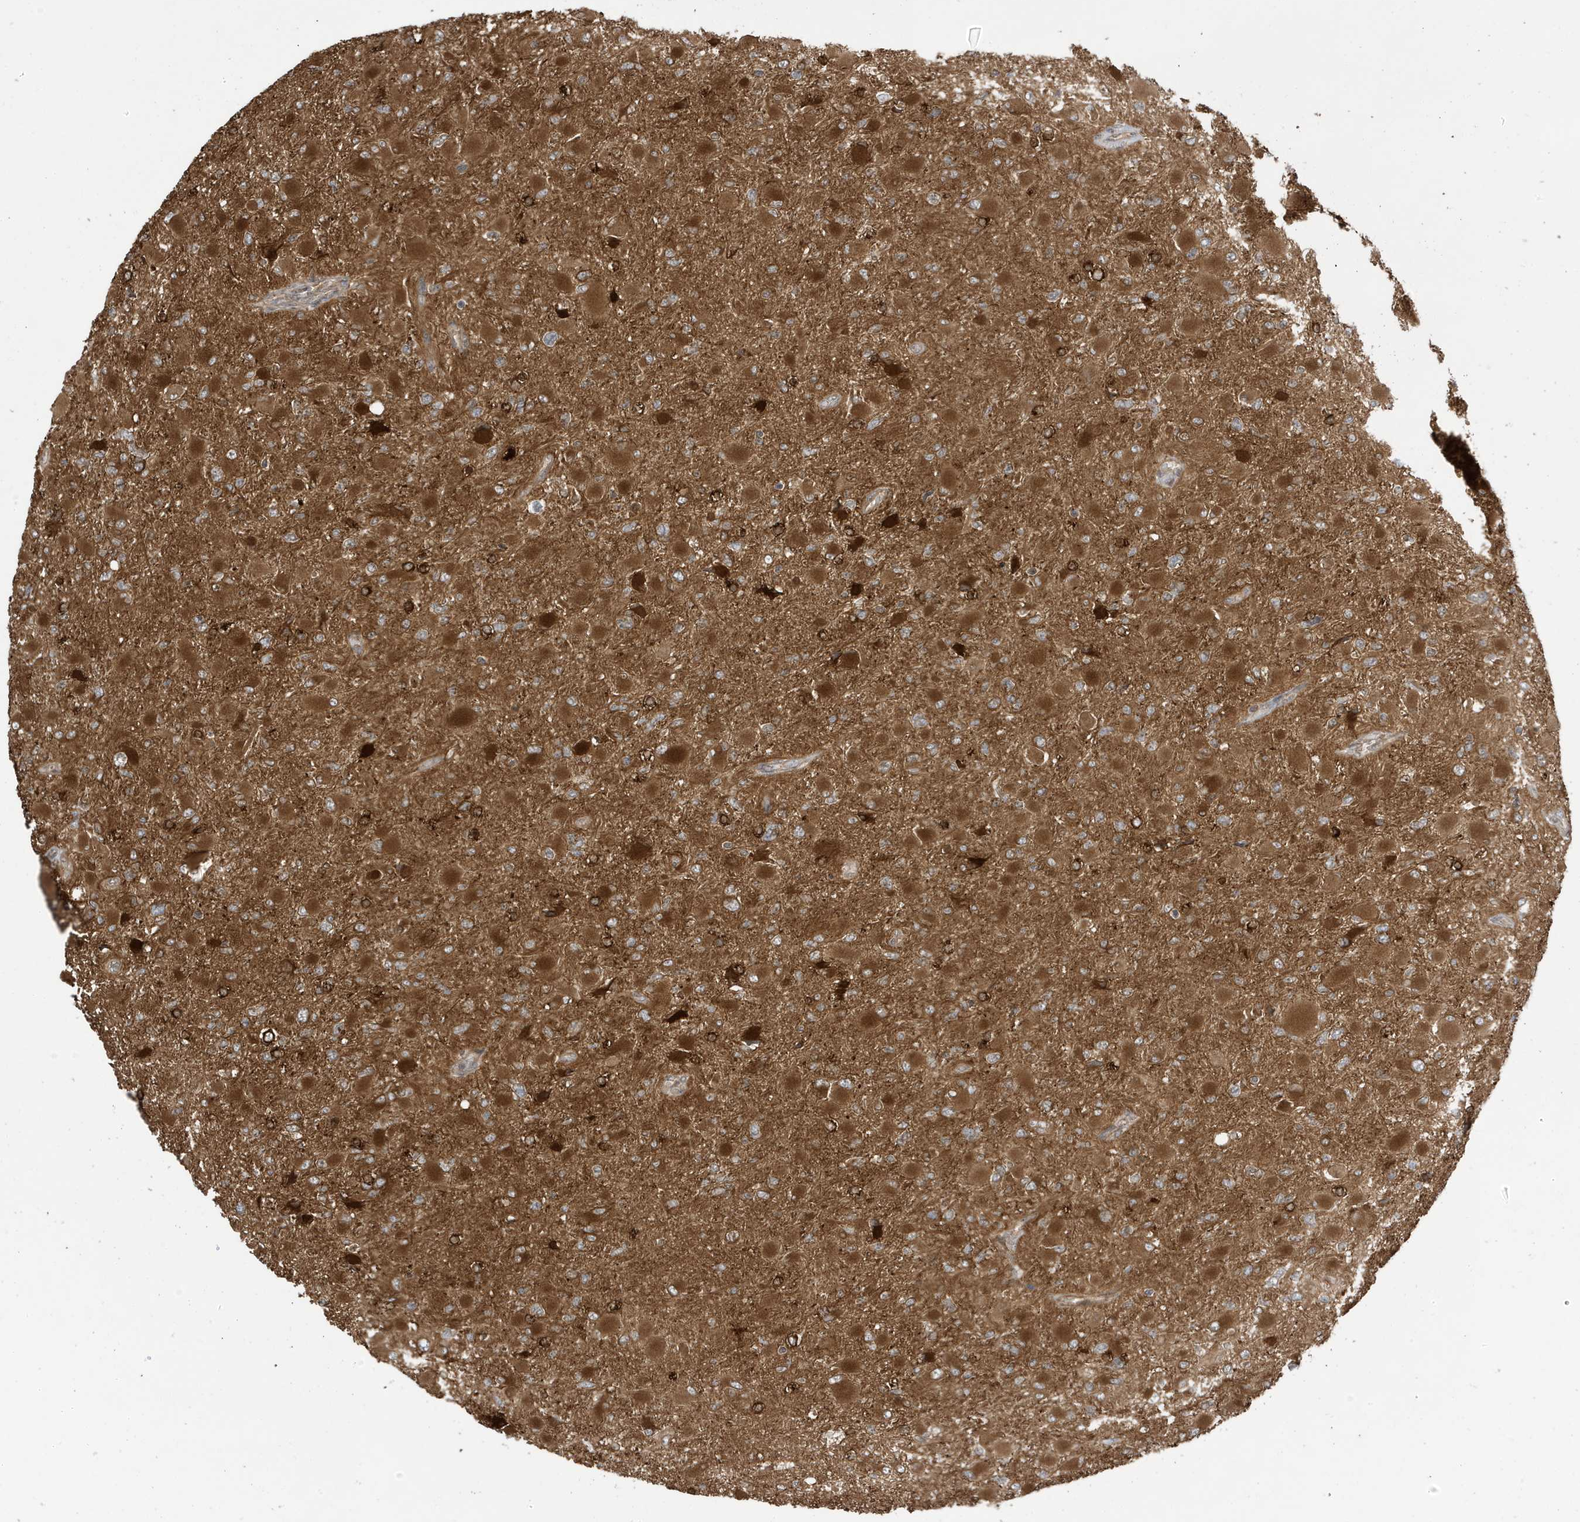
{"staining": {"intensity": "strong", "quantity": ">75%", "location": "cytoplasmic/membranous"}, "tissue": "glioma", "cell_type": "Tumor cells", "image_type": "cancer", "snomed": [{"axis": "morphology", "description": "Glioma, malignant, High grade"}, {"axis": "topography", "description": "Cerebral cortex"}], "caption": "Glioma was stained to show a protein in brown. There is high levels of strong cytoplasmic/membranous positivity in approximately >75% of tumor cells. Immunohistochemistry stains the protein of interest in brown and the nuclei are stained blue.", "gene": "CDC42EP3", "patient": {"sex": "female", "age": 36}}